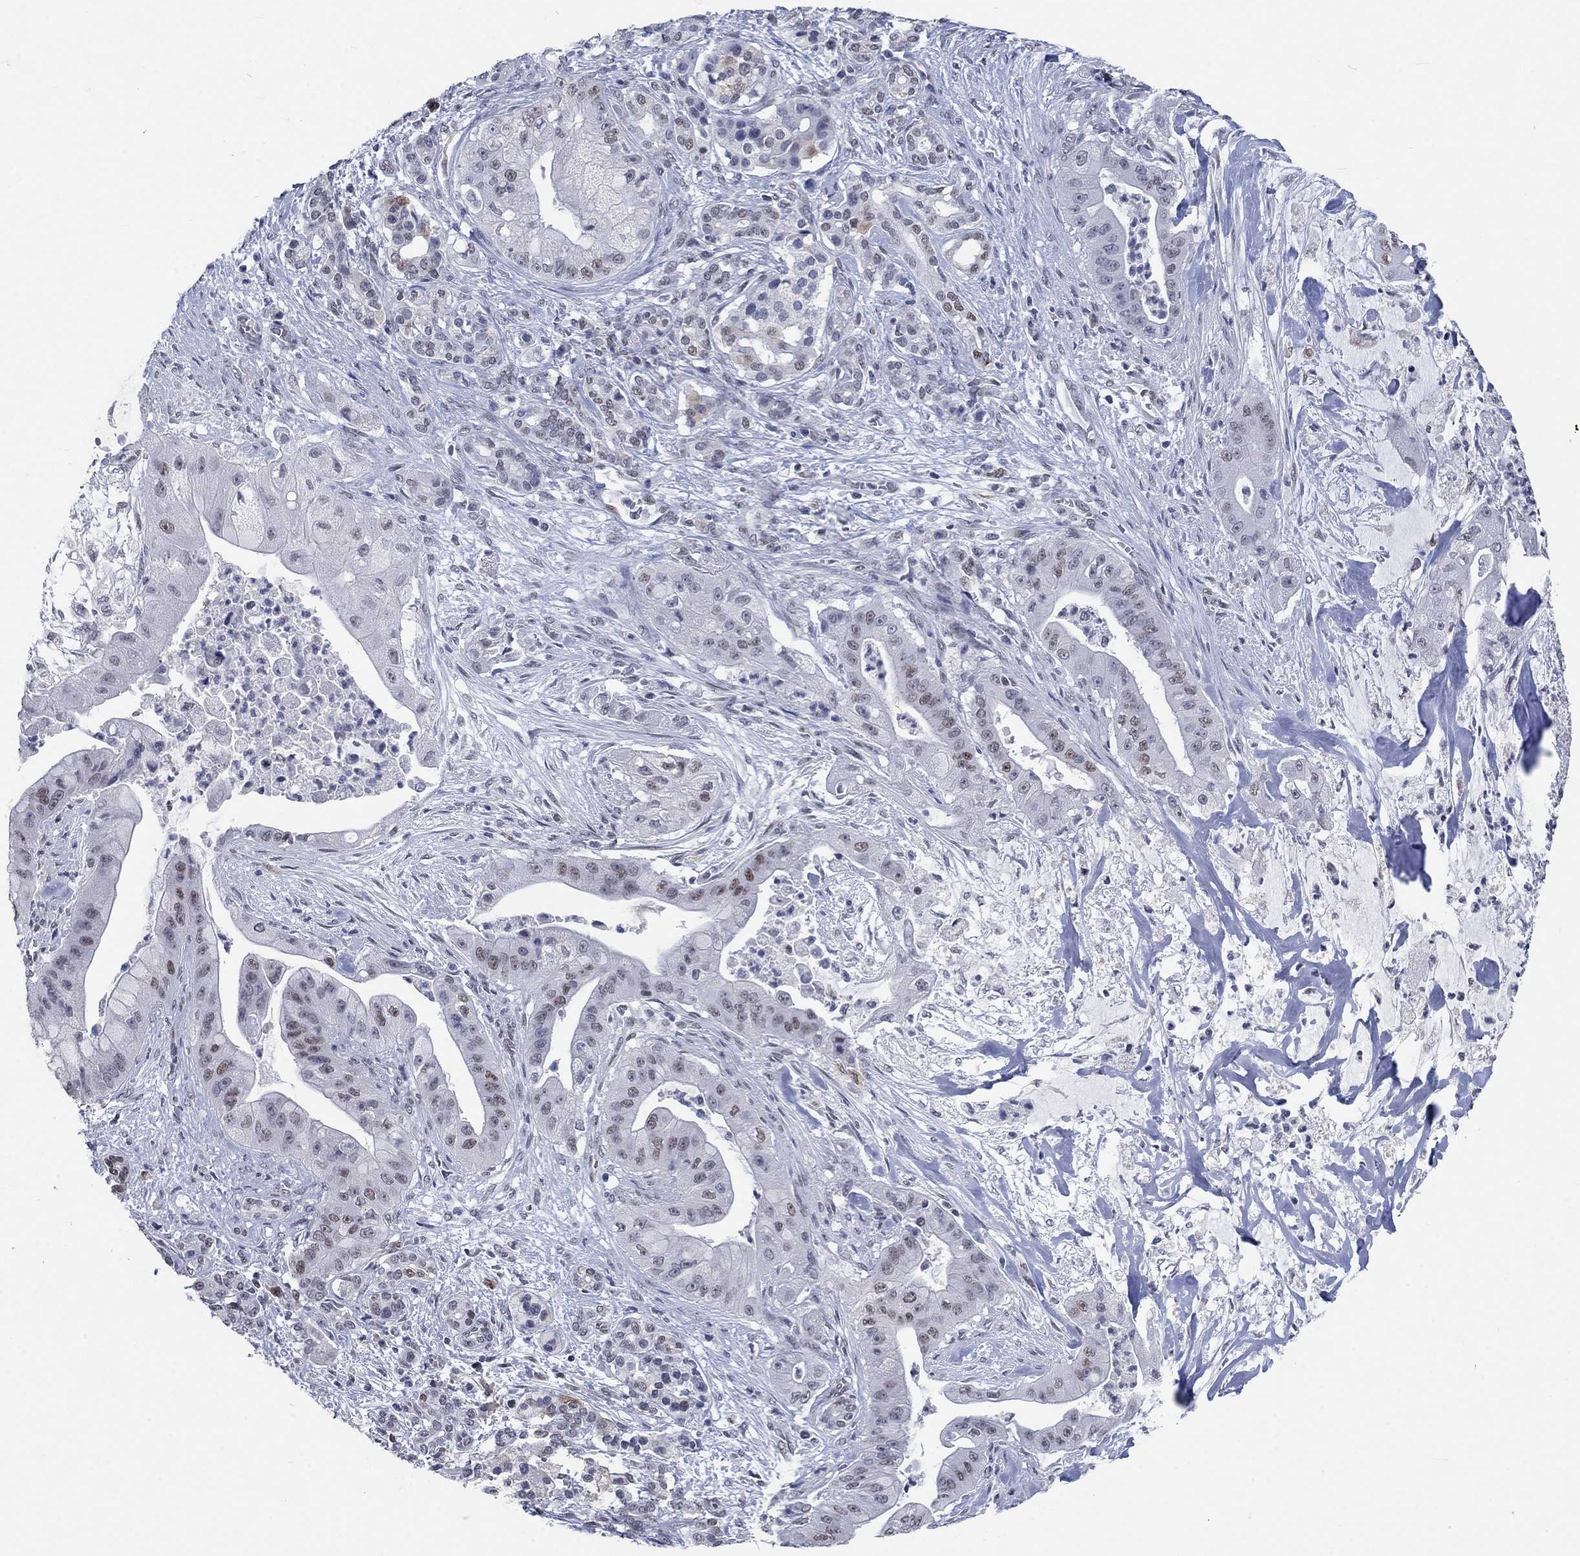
{"staining": {"intensity": "moderate", "quantity": "<25%", "location": "nuclear"}, "tissue": "pancreatic cancer", "cell_type": "Tumor cells", "image_type": "cancer", "snomed": [{"axis": "morphology", "description": "Normal tissue, NOS"}, {"axis": "morphology", "description": "Inflammation, NOS"}, {"axis": "morphology", "description": "Adenocarcinoma, NOS"}, {"axis": "topography", "description": "Pancreas"}], "caption": "A photomicrograph of pancreatic cancer (adenocarcinoma) stained for a protein exhibits moderate nuclear brown staining in tumor cells.", "gene": "HCFC1", "patient": {"sex": "male", "age": 57}}